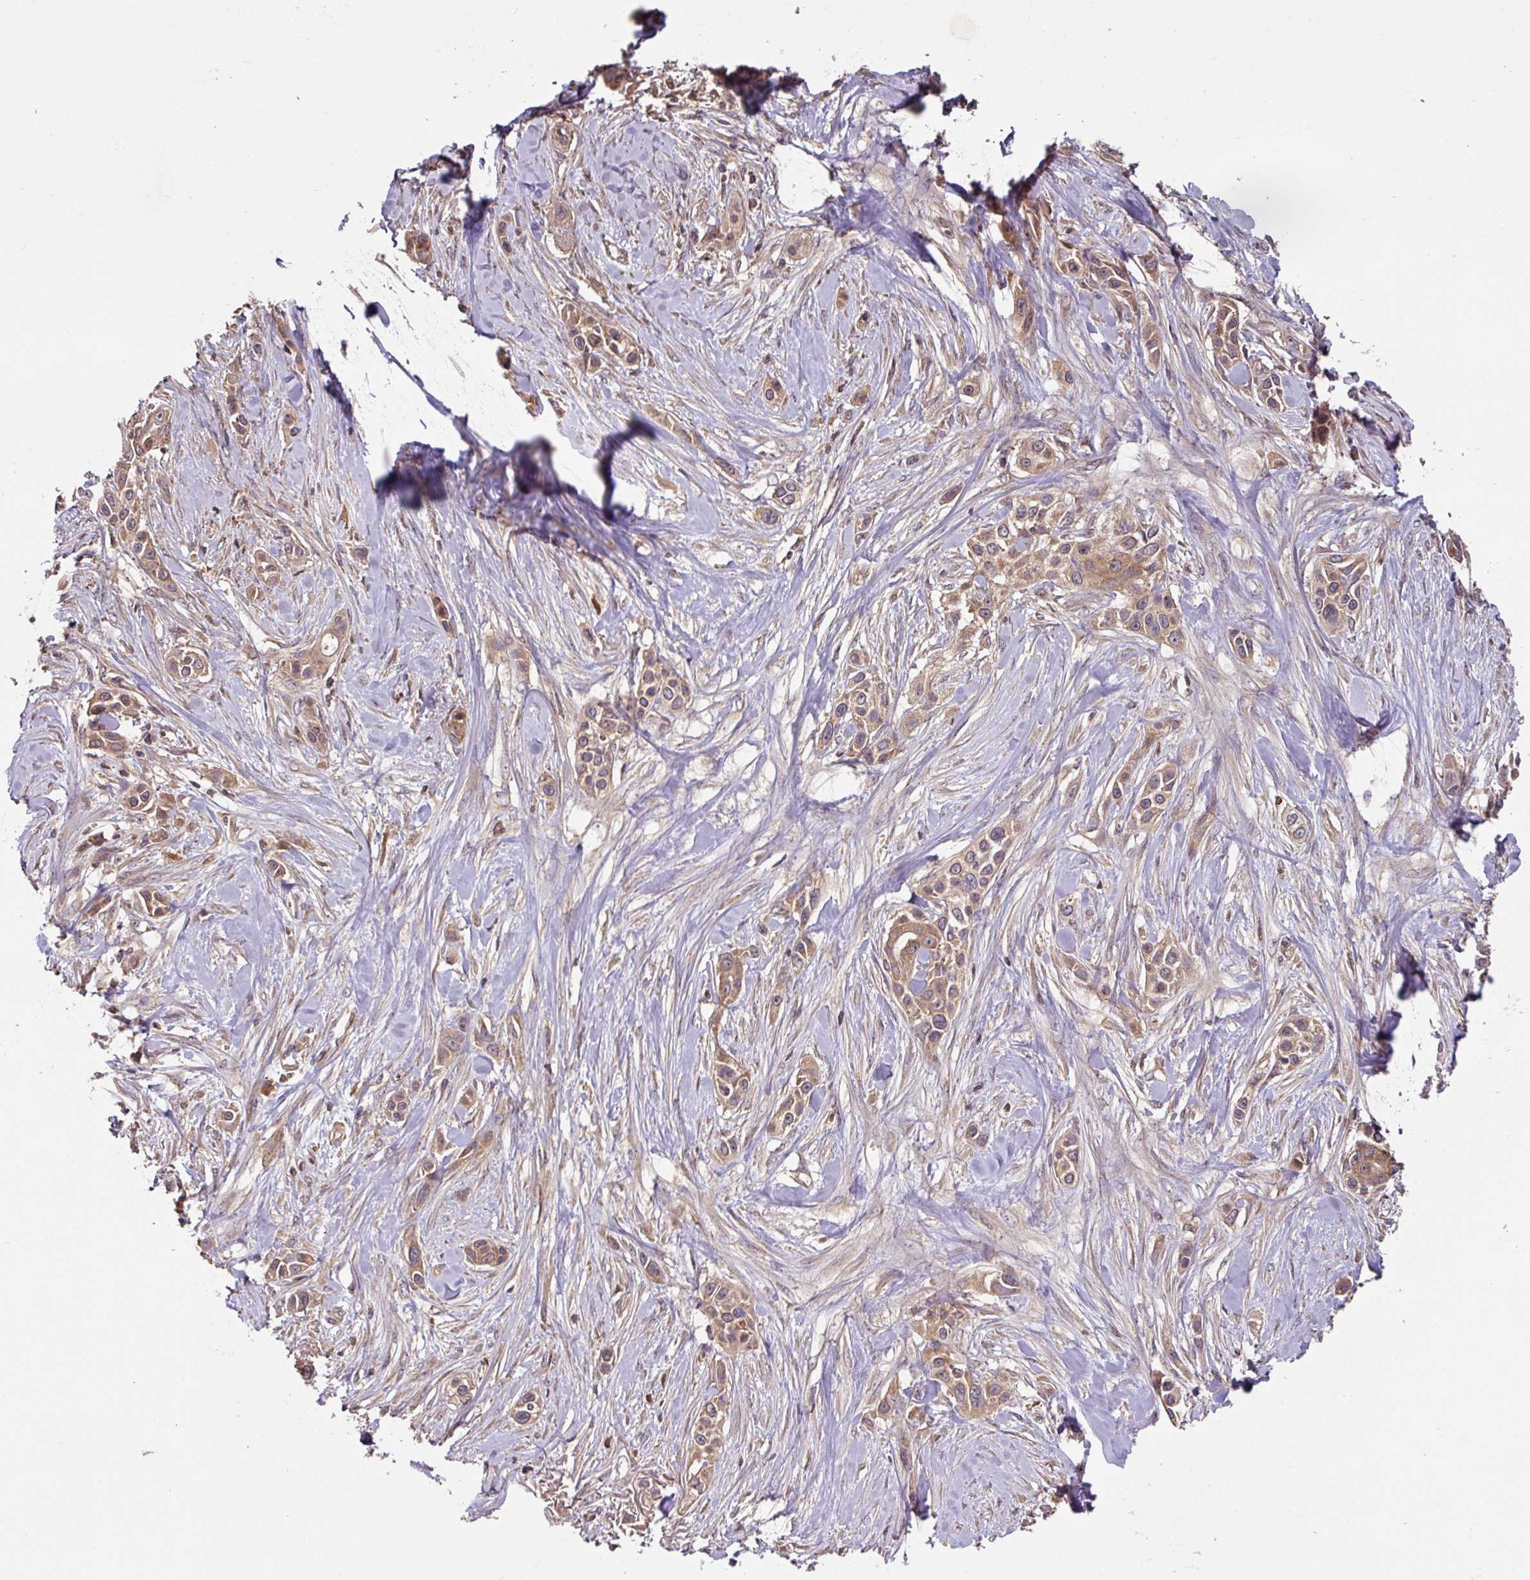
{"staining": {"intensity": "moderate", "quantity": ">75%", "location": "cytoplasmic/membranous"}, "tissue": "skin cancer", "cell_type": "Tumor cells", "image_type": "cancer", "snomed": [{"axis": "morphology", "description": "Squamous cell carcinoma, NOS"}, {"axis": "topography", "description": "Skin"}], "caption": "Moderate cytoplasmic/membranous positivity is identified in approximately >75% of tumor cells in squamous cell carcinoma (skin).", "gene": "MRRF", "patient": {"sex": "female", "age": 69}}